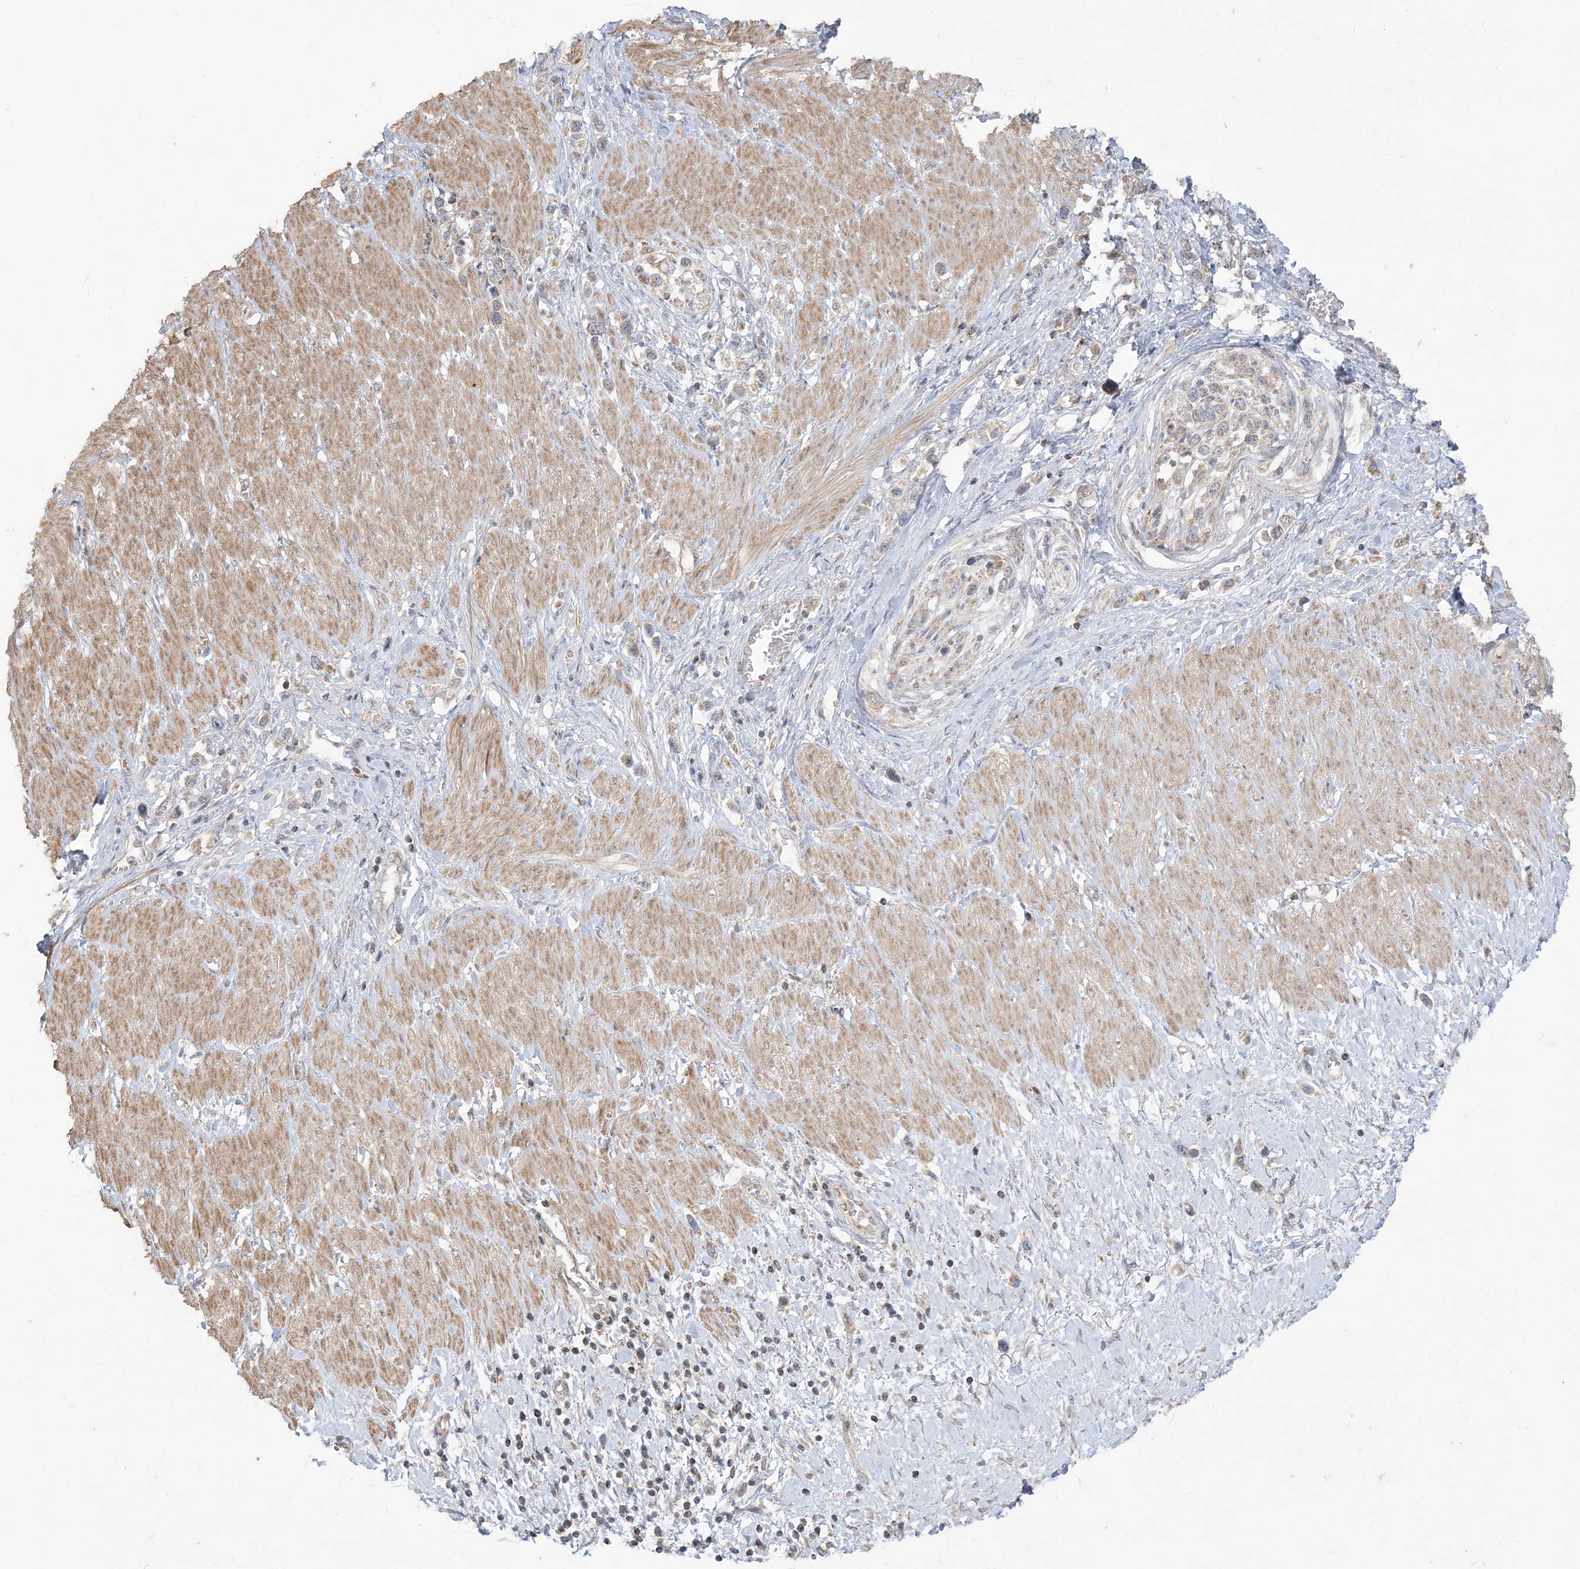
{"staining": {"intensity": "moderate", "quantity": ">75%", "location": "cytoplasmic/membranous"}, "tissue": "stomach cancer", "cell_type": "Tumor cells", "image_type": "cancer", "snomed": [{"axis": "morphology", "description": "Normal tissue, NOS"}, {"axis": "morphology", "description": "Adenocarcinoma, NOS"}, {"axis": "topography", "description": "Stomach, upper"}, {"axis": "topography", "description": "Stomach"}], "caption": "Human stomach cancer (adenocarcinoma) stained with a protein marker displays moderate staining in tumor cells.", "gene": "SCLT1", "patient": {"sex": "female", "age": 65}}